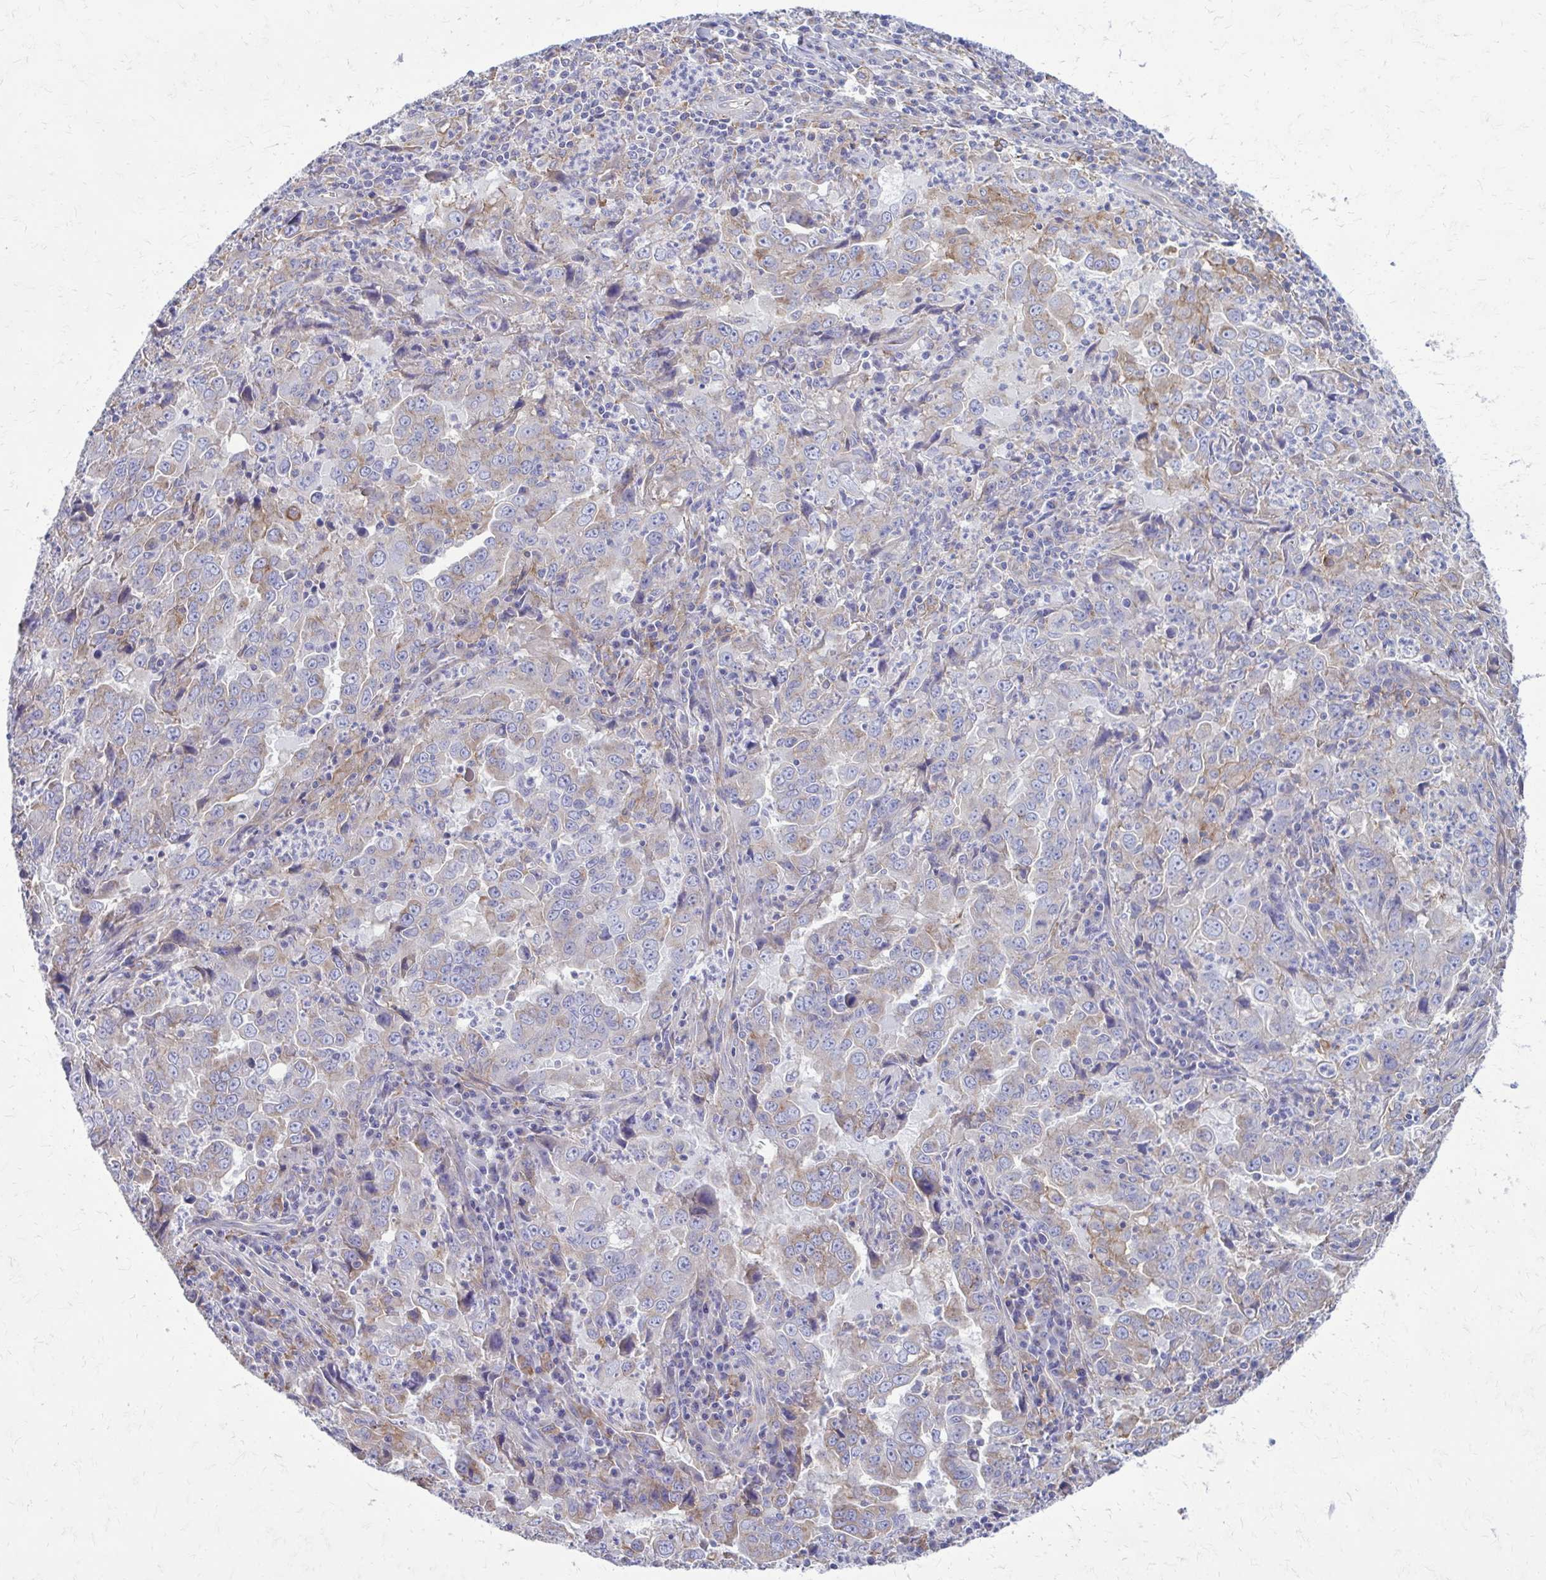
{"staining": {"intensity": "weak", "quantity": "25%-75%", "location": "cytoplasmic/membranous"}, "tissue": "lung cancer", "cell_type": "Tumor cells", "image_type": "cancer", "snomed": [{"axis": "morphology", "description": "Adenocarcinoma, NOS"}, {"axis": "topography", "description": "Lung"}], "caption": "Immunohistochemical staining of lung cancer demonstrates low levels of weak cytoplasmic/membranous protein expression in about 25%-75% of tumor cells. The protein of interest is stained brown, and the nuclei are stained in blue (DAB IHC with brightfield microscopy, high magnification).", "gene": "CLTA", "patient": {"sex": "male", "age": 67}}